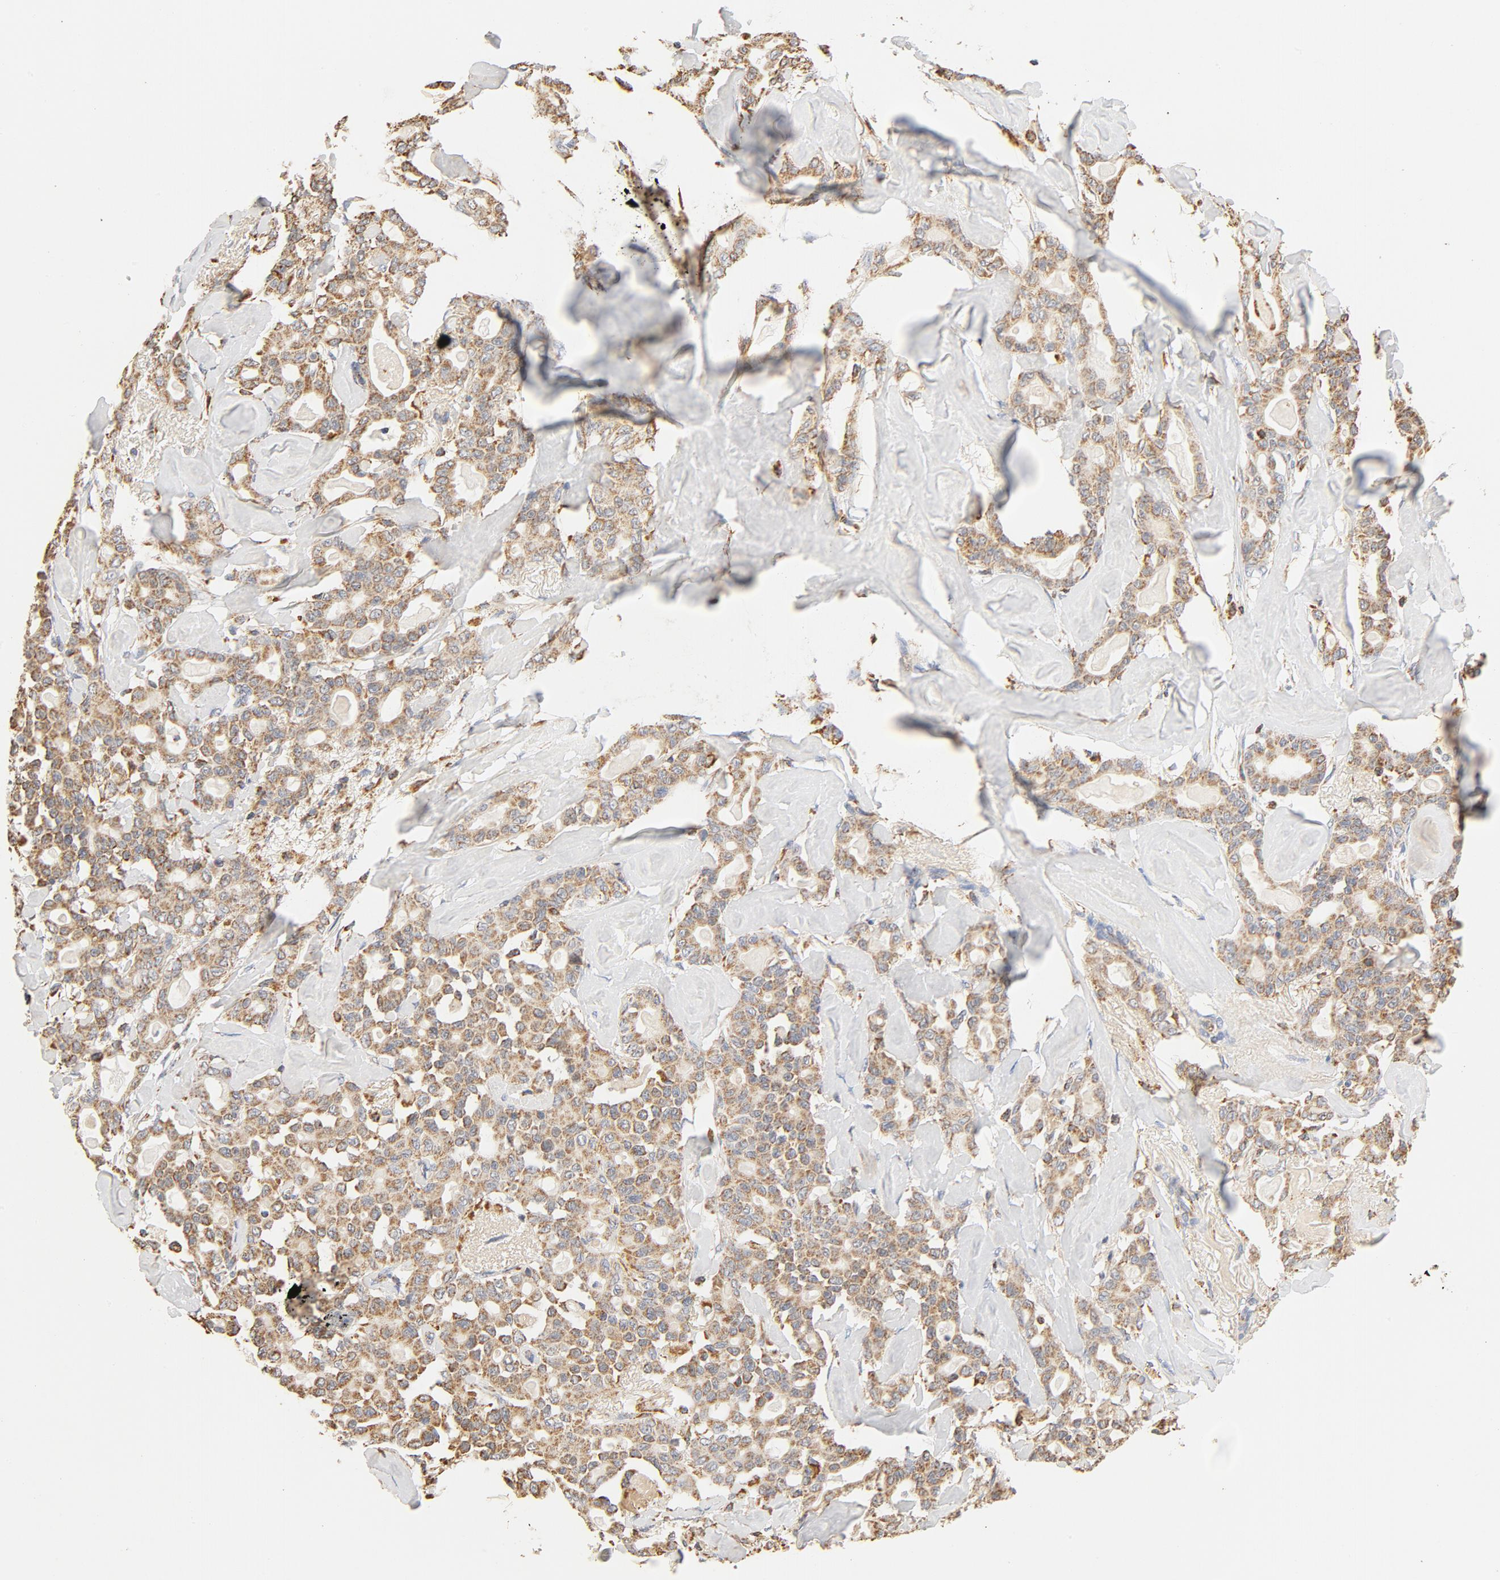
{"staining": {"intensity": "moderate", "quantity": ">75%", "location": "nuclear"}, "tissue": "pancreatic cancer", "cell_type": "Tumor cells", "image_type": "cancer", "snomed": [{"axis": "morphology", "description": "Adenocarcinoma, NOS"}, {"axis": "topography", "description": "Pancreas"}], "caption": "Pancreatic cancer stained with DAB (3,3'-diaminobenzidine) IHC reveals medium levels of moderate nuclear expression in about >75% of tumor cells.", "gene": "COX4I1", "patient": {"sex": "male", "age": 63}}